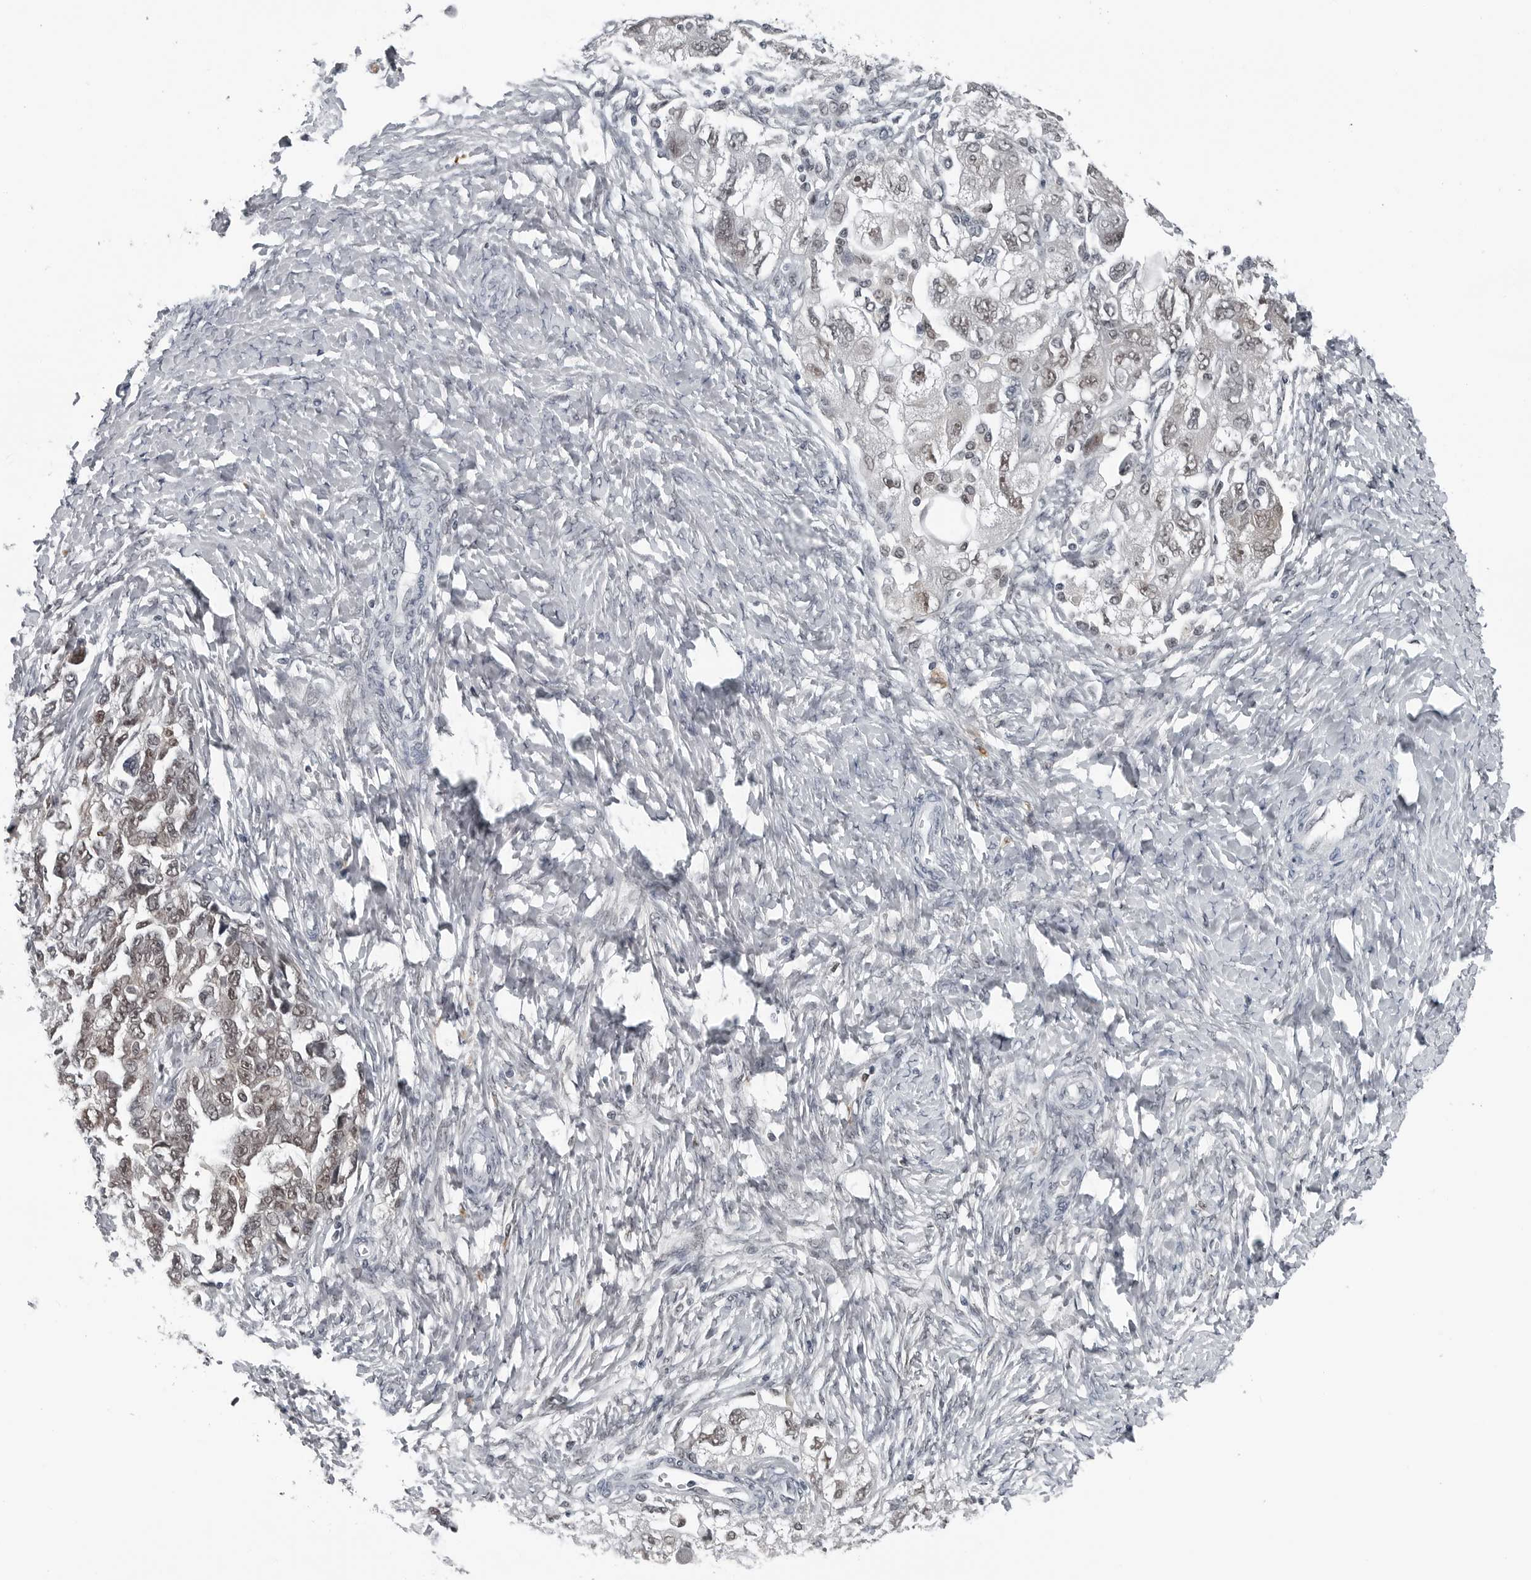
{"staining": {"intensity": "moderate", "quantity": "<25%", "location": "nuclear"}, "tissue": "ovarian cancer", "cell_type": "Tumor cells", "image_type": "cancer", "snomed": [{"axis": "morphology", "description": "Carcinoma, NOS"}, {"axis": "morphology", "description": "Cystadenocarcinoma, serous, NOS"}, {"axis": "topography", "description": "Ovary"}], "caption": "Immunohistochemical staining of ovarian cancer displays moderate nuclear protein positivity in approximately <25% of tumor cells.", "gene": "AKR1A1", "patient": {"sex": "female", "age": 69}}